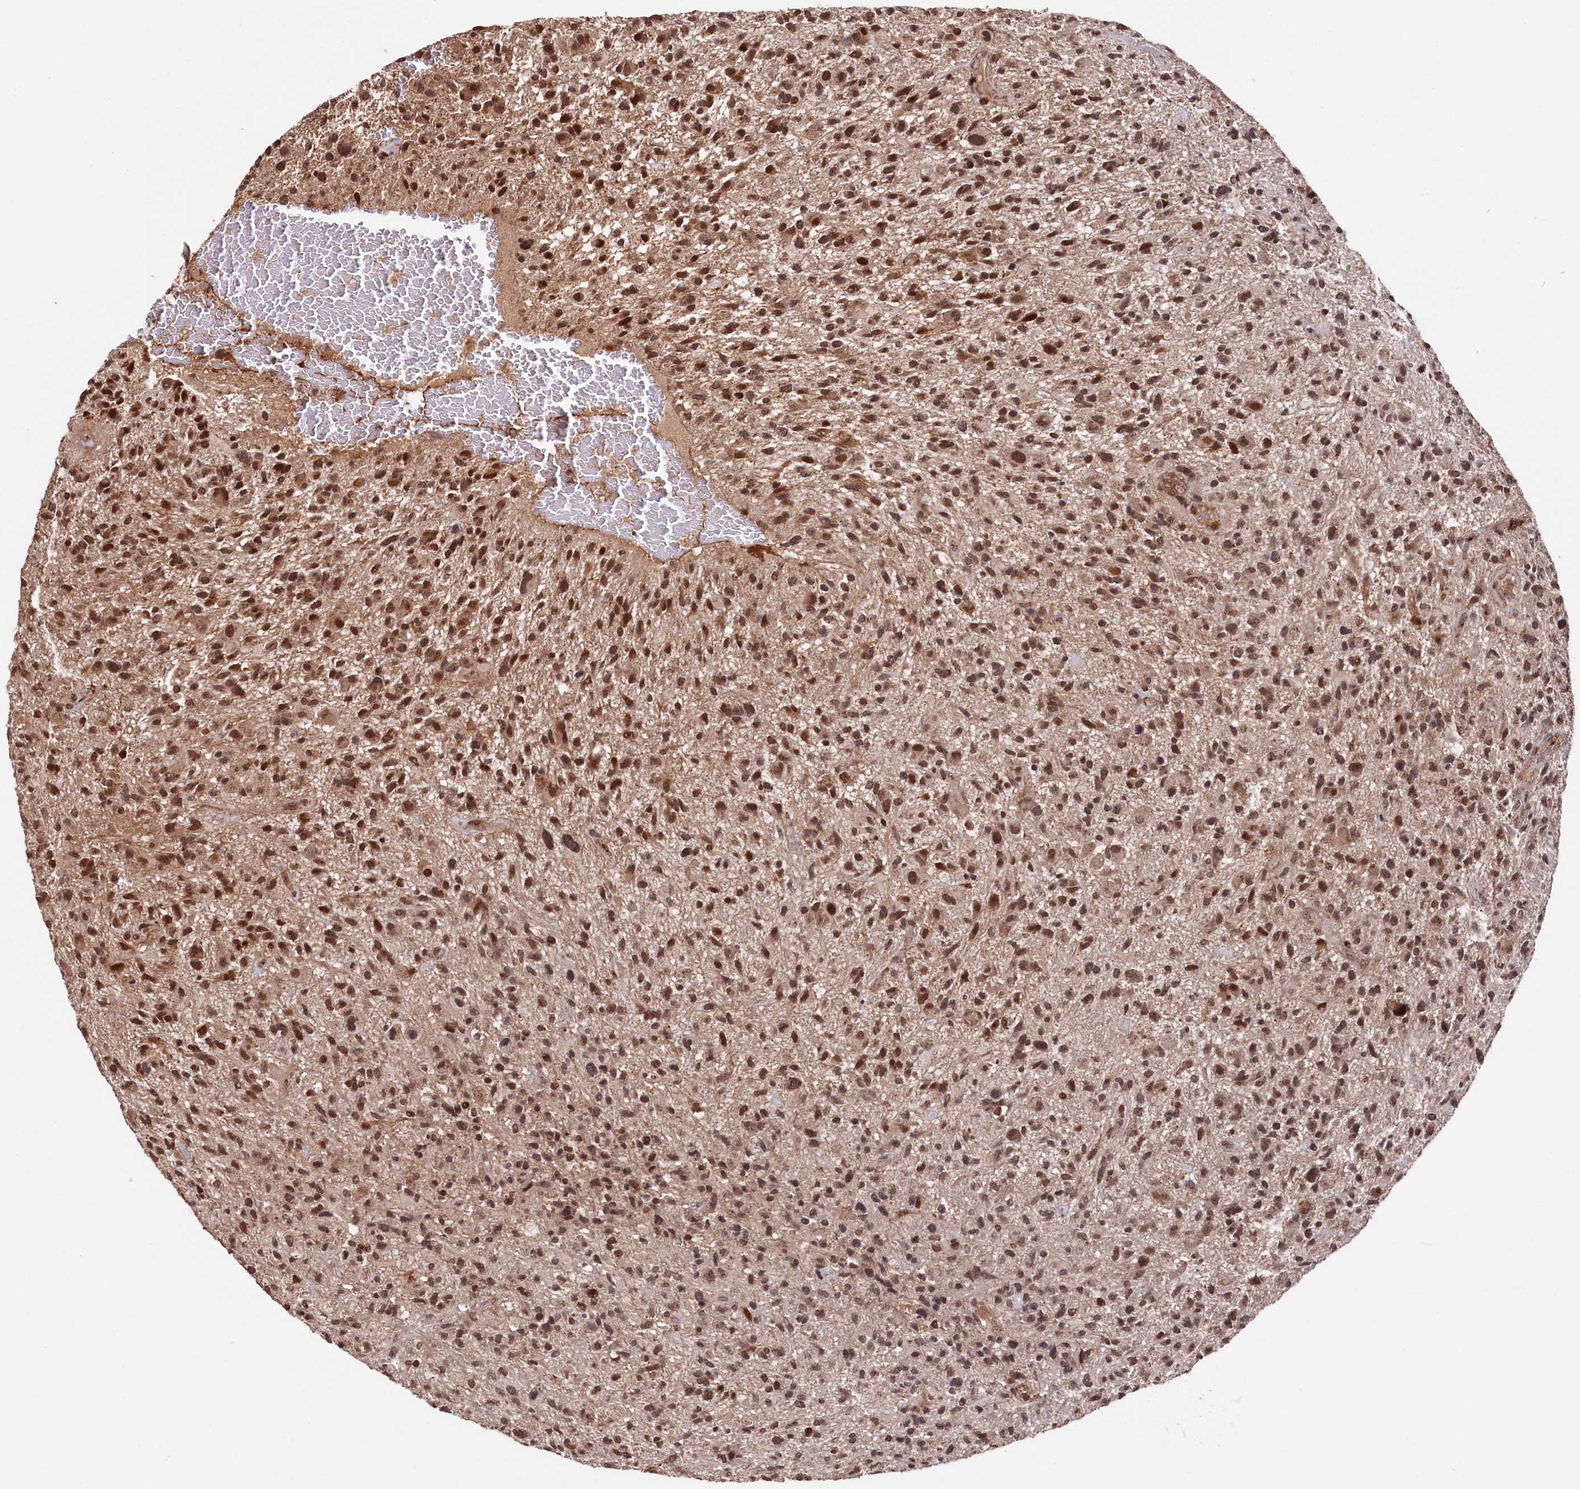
{"staining": {"intensity": "moderate", "quantity": ">75%", "location": "nuclear"}, "tissue": "glioma", "cell_type": "Tumor cells", "image_type": "cancer", "snomed": [{"axis": "morphology", "description": "Glioma, malignant, High grade"}, {"axis": "topography", "description": "Brain"}], "caption": "This micrograph exhibits immunohistochemistry staining of human glioma, with medium moderate nuclear staining in approximately >75% of tumor cells.", "gene": "CLPX", "patient": {"sex": "male", "age": 47}}